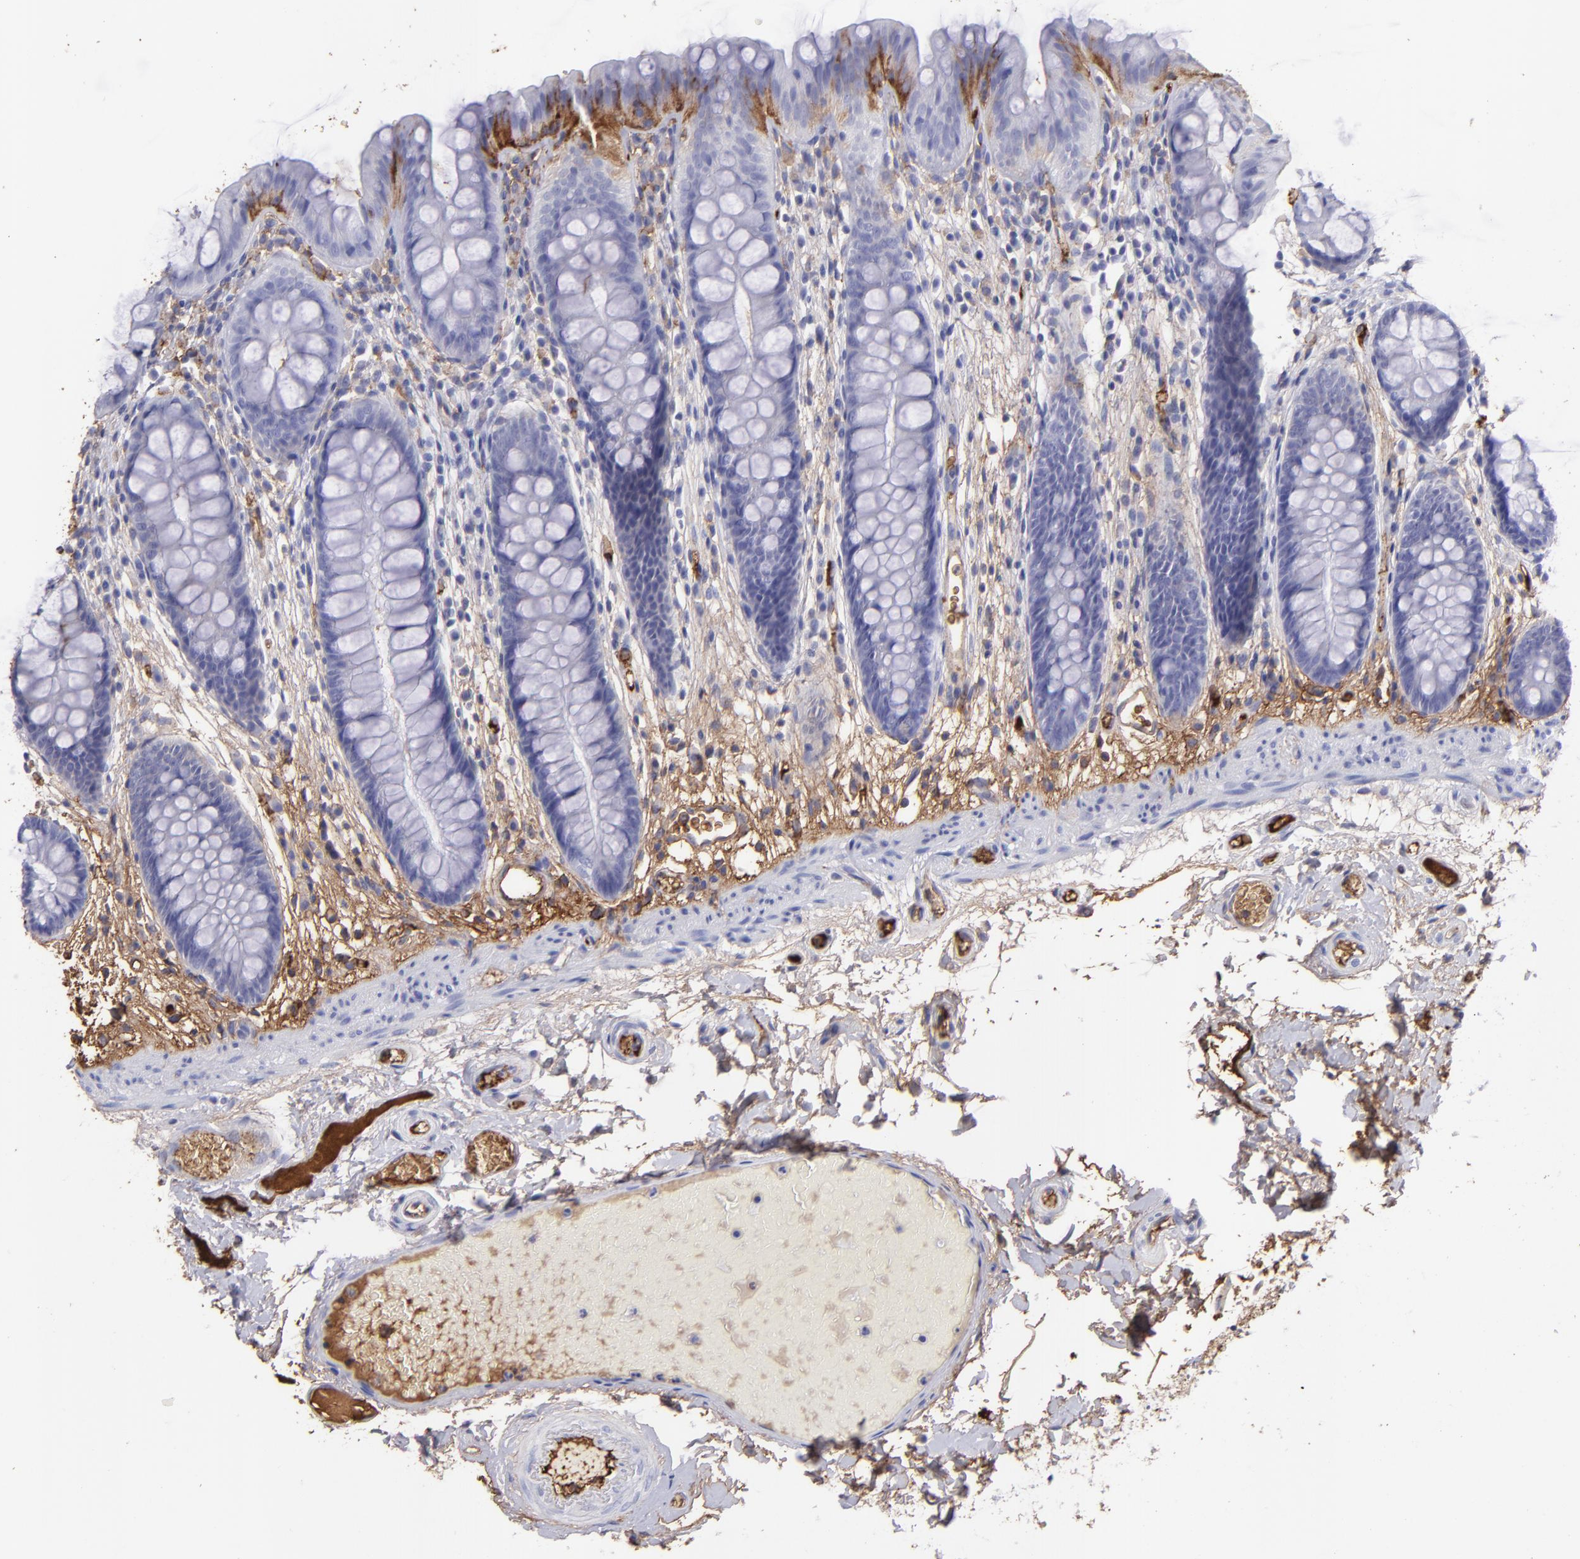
{"staining": {"intensity": "moderate", "quantity": "25%-75%", "location": "cytoplasmic/membranous"}, "tissue": "colon", "cell_type": "Endothelial cells", "image_type": "normal", "snomed": [{"axis": "morphology", "description": "Normal tissue, NOS"}, {"axis": "topography", "description": "Smooth muscle"}, {"axis": "topography", "description": "Colon"}], "caption": "Immunohistochemistry (IHC) micrograph of benign colon: human colon stained using immunohistochemistry (IHC) displays medium levels of moderate protein expression localized specifically in the cytoplasmic/membranous of endothelial cells, appearing as a cytoplasmic/membranous brown color.", "gene": "FGB", "patient": {"sex": "male", "age": 67}}